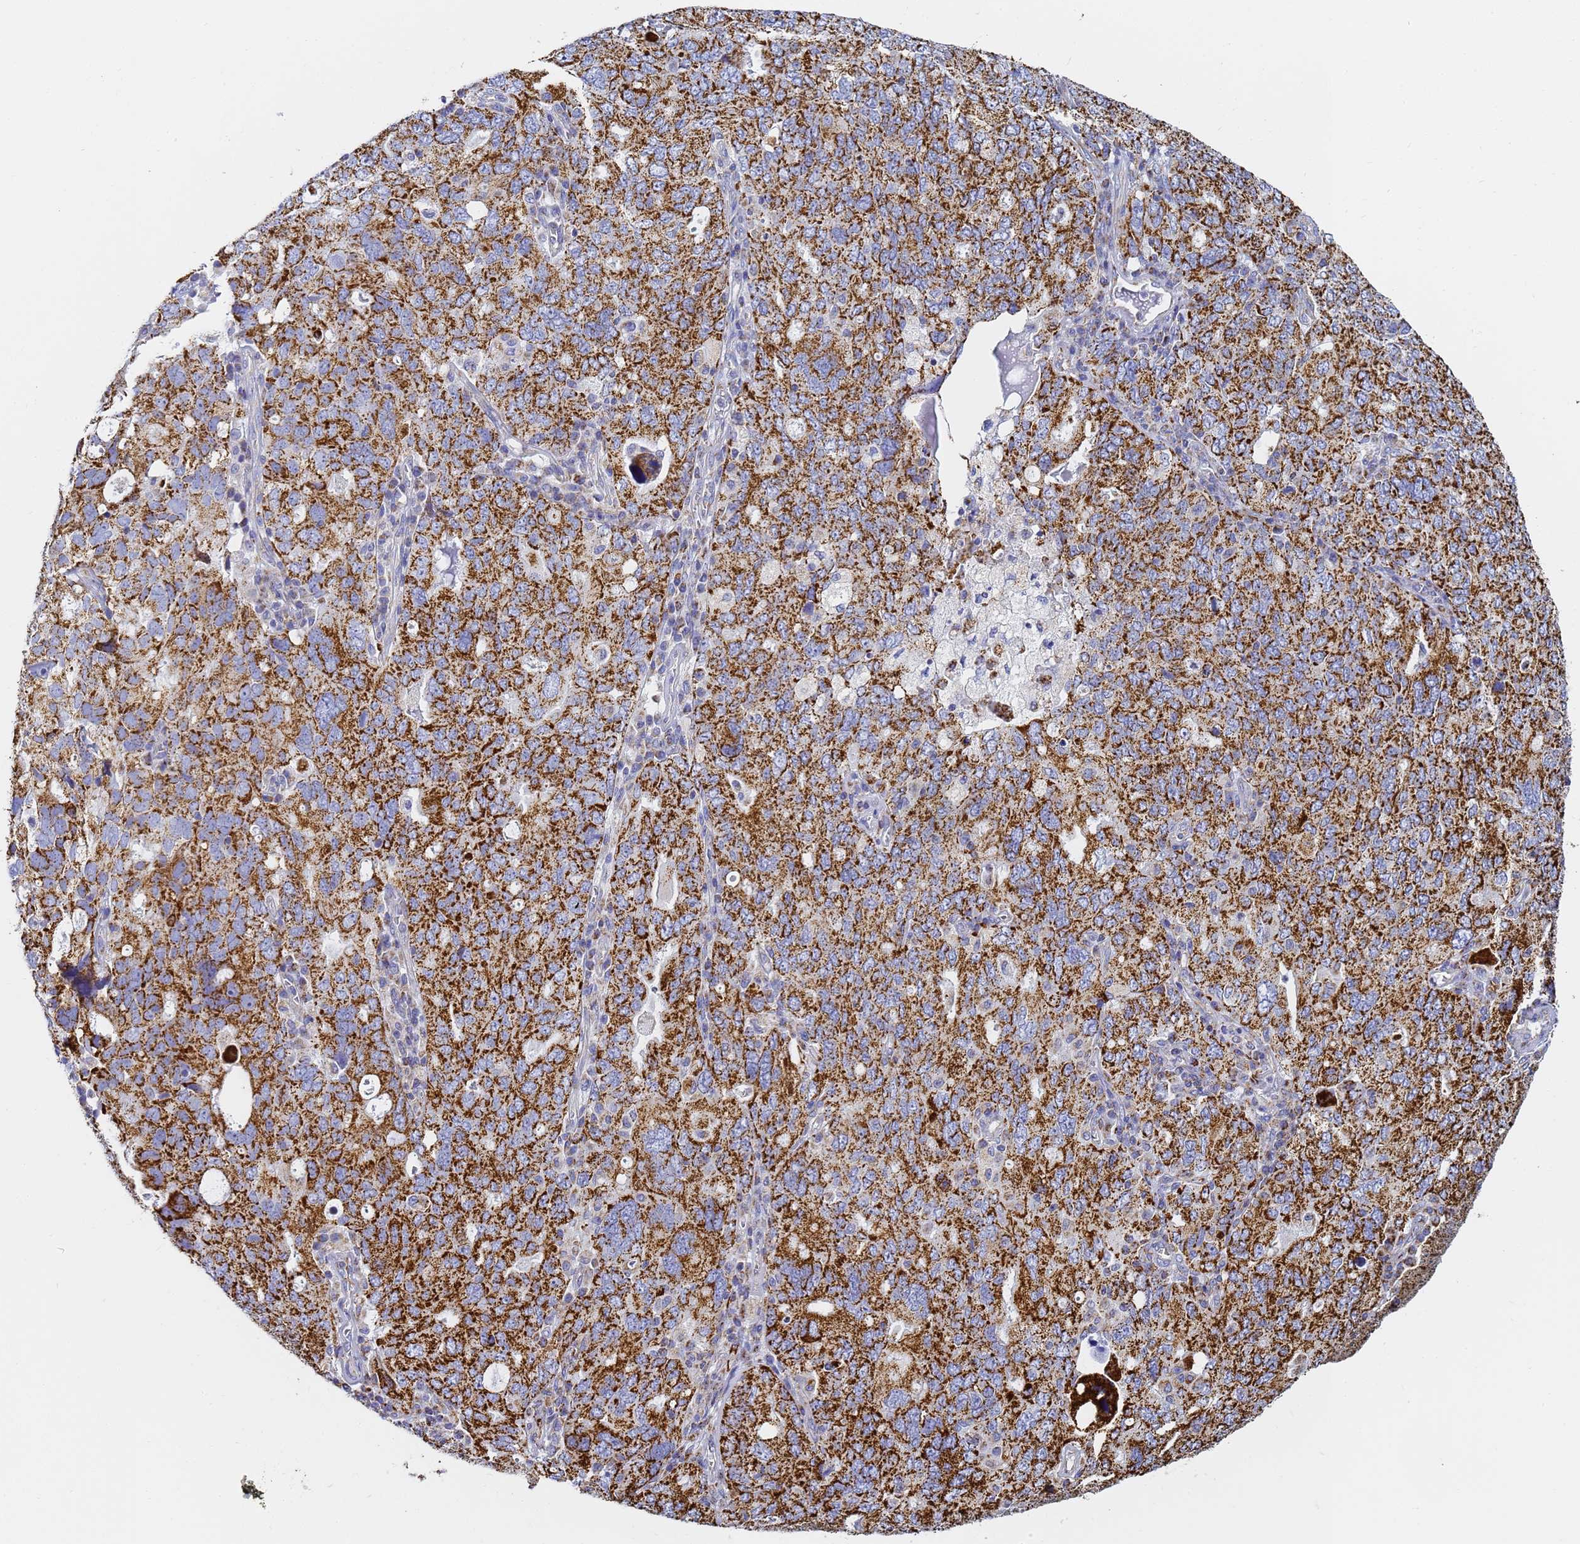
{"staining": {"intensity": "strong", "quantity": ">75%", "location": "cytoplasmic/membranous"}, "tissue": "ovarian cancer", "cell_type": "Tumor cells", "image_type": "cancer", "snomed": [{"axis": "morphology", "description": "Carcinoma, endometroid"}, {"axis": "topography", "description": "Ovary"}], "caption": "Tumor cells exhibit high levels of strong cytoplasmic/membranous staining in about >75% of cells in human ovarian cancer. The protein of interest is shown in brown color, while the nuclei are stained blue.", "gene": "CNIH4", "patient": {"sex": "female", "age": 62}}